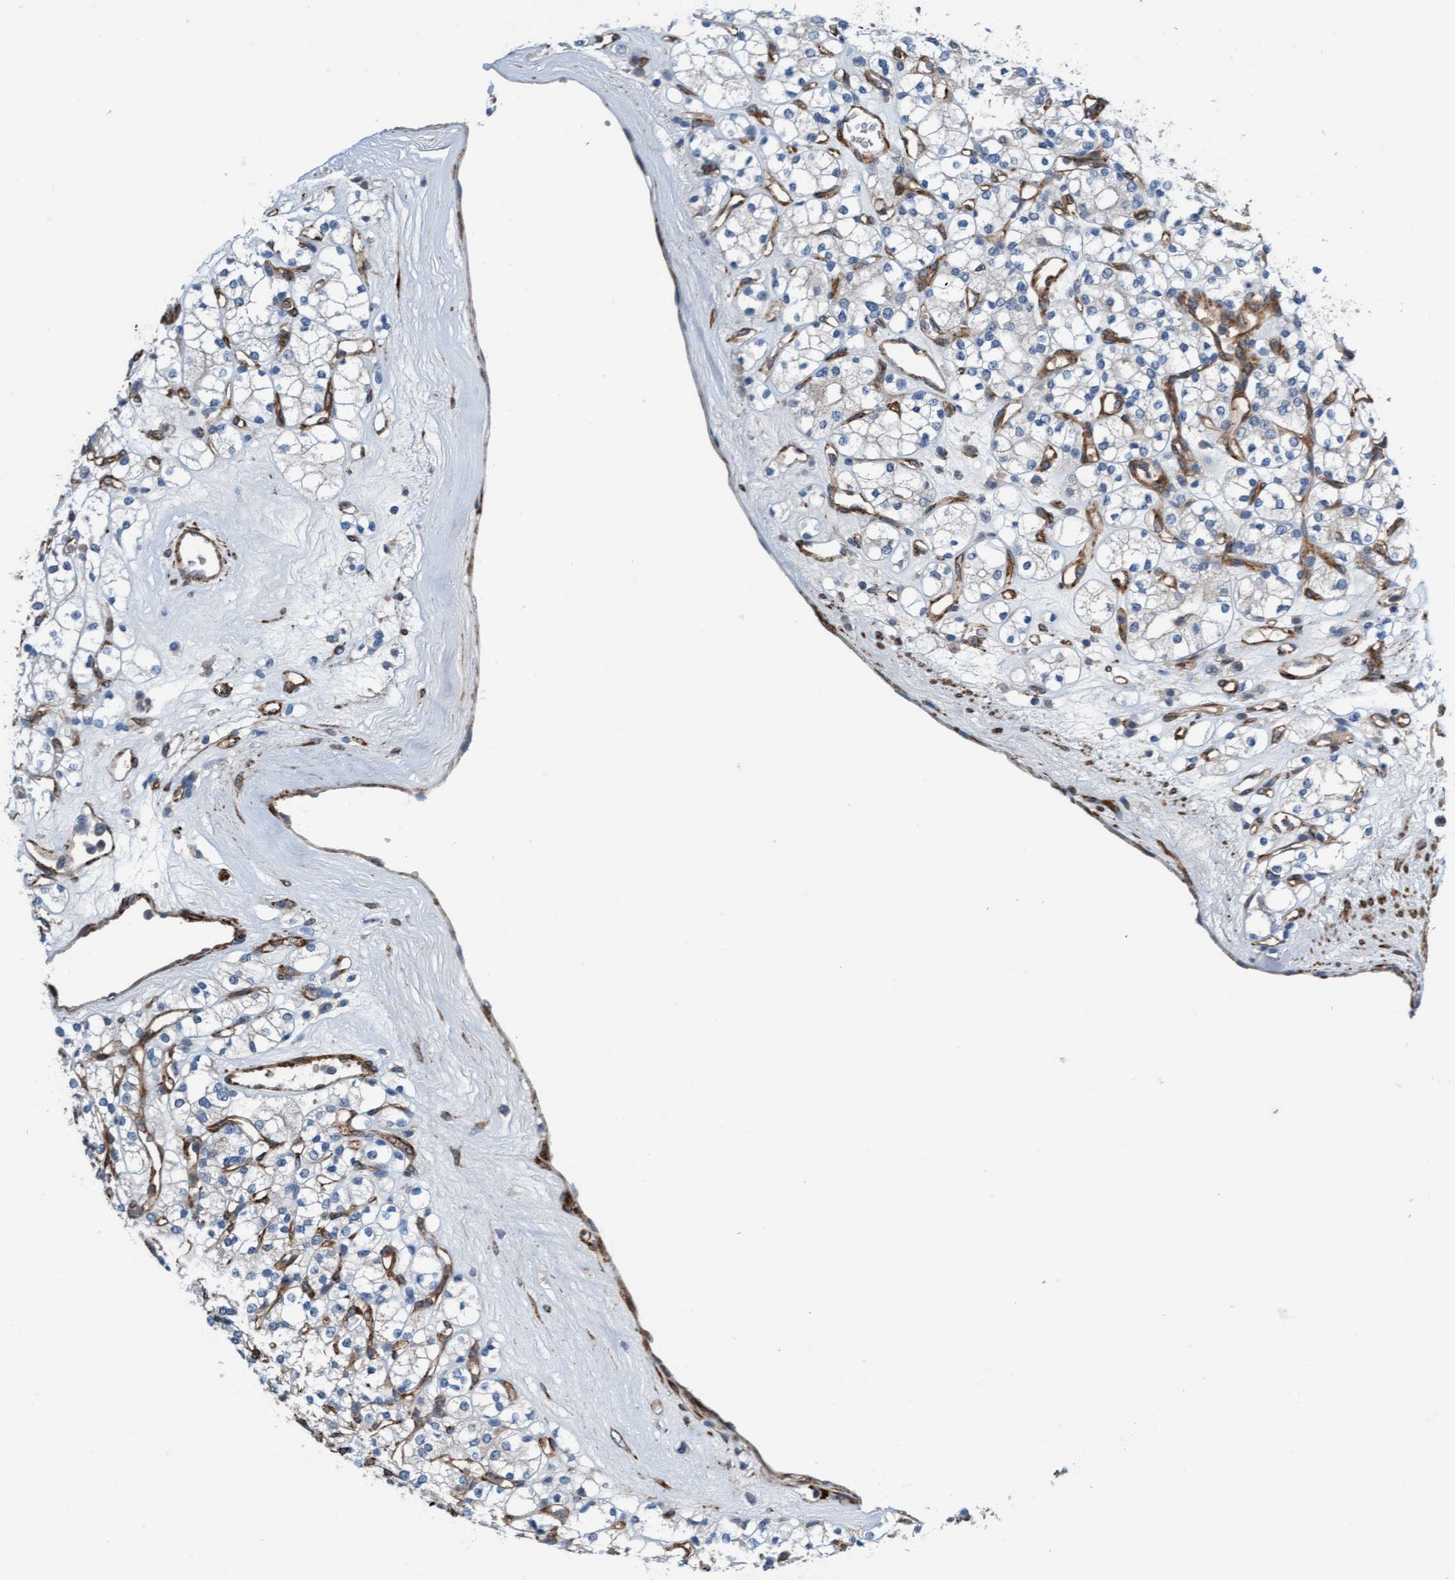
{"staining": {"intensity": "negative", "quantity": "none", "location": "none"}, "tissue": "renal cancer", "cell_type": "Tumor cells", "image_type": "cancer", "snomed": [{"axis": "morphology", "description": "Adenocarcinoma, NOS"}, {"axis": "topography", "description": "Kidney"}], "caption": "Renal cancer stained for a protein using immunohistochemistry exhibits no positivity tumor cells.", "gene": "FMNL3", "patient": {"sex": "male", "age": 77}}